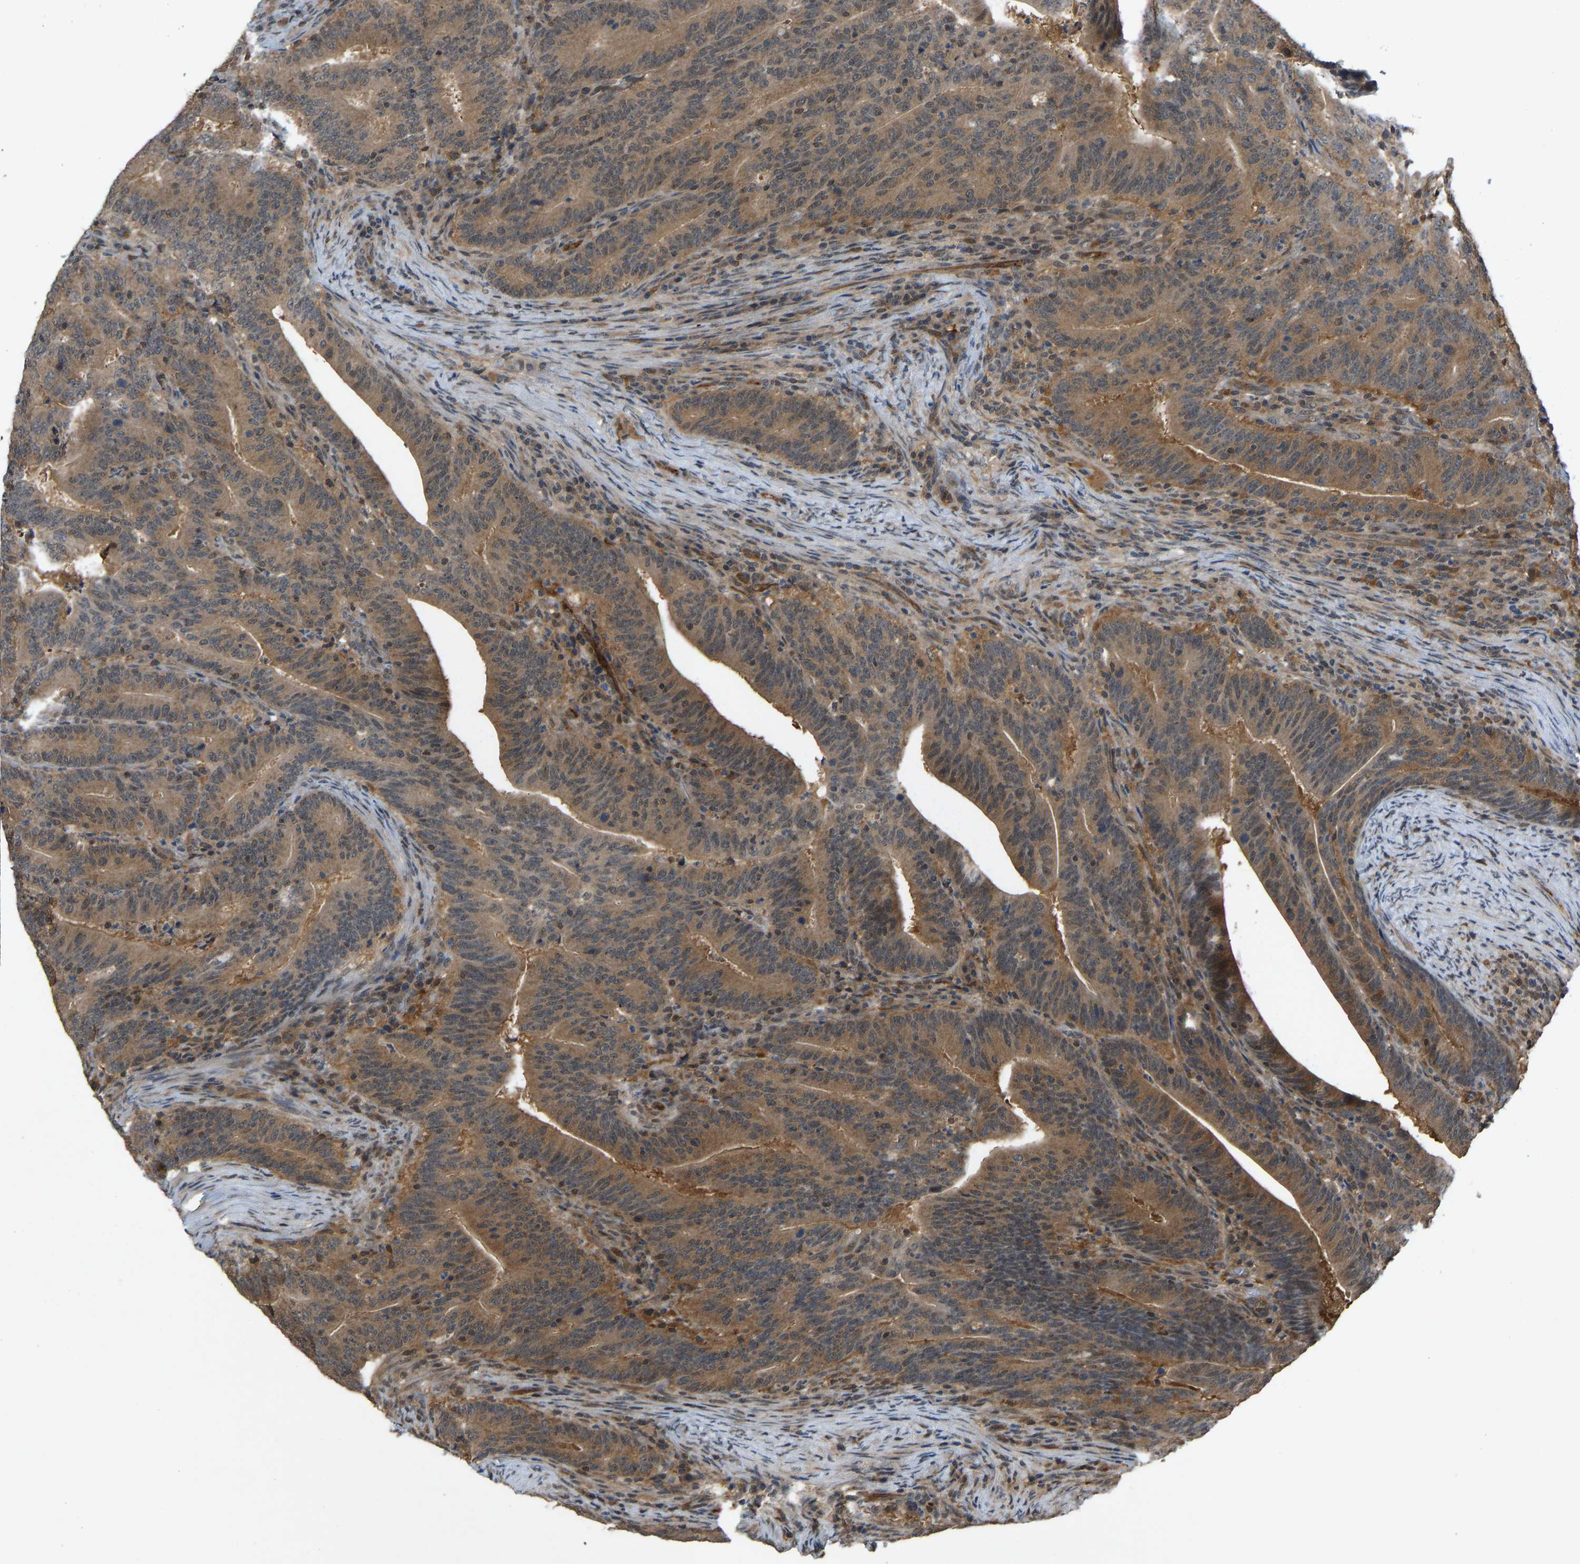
{"staining": {"intensity": "moderate", "quantity": ">75%", "location": "cytoplasmic/membranous"}, "tissue": "colorectal cancer", "cell_type": "Tumor cells", "image_type": "cancer", "snomed": [{"axis": "morphology", "description": "Adenocarcinoma, NOS"}, {"axis": "topography", "description": "Colon"}], "caption": "Immunohistochemical staining of human colorectal adenocarcinoma demonstrates medium levels of moderate cytoplasmic/membranous protein staining in about >75% of tumor cells.", "gene": "CCT8", "patient": {"sex": "female", "age": 66}}